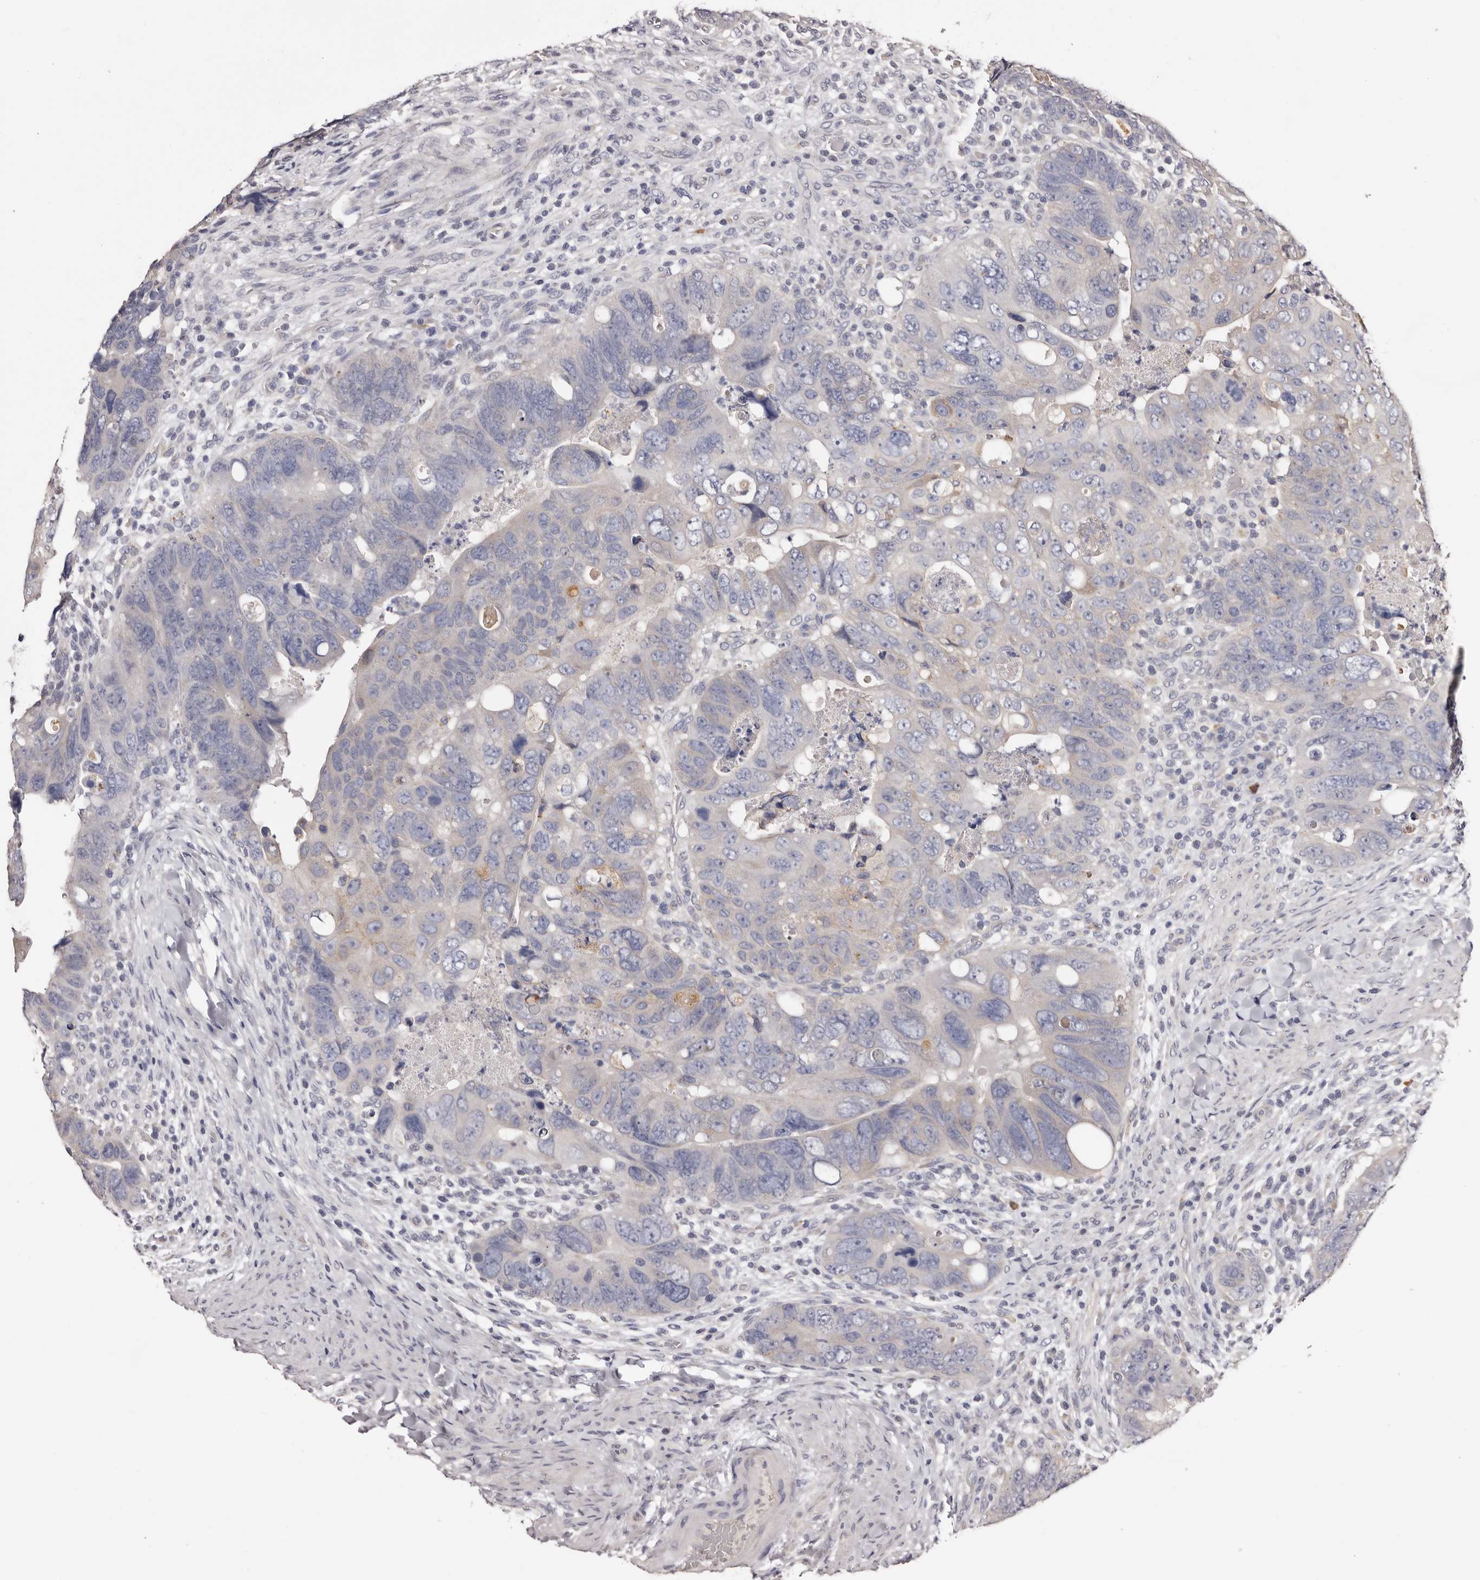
{"staining": {"intensity": "negative", "quantity": "none", "location": "none"}, "tissue": "colorectal cancer", "cell_type": "Tumor cells", "image_type": "cancer", "snomed": [{"axis": "morphology", "description": "Adenocarcinoma, NOS"}, {"axis": "topography", "description": "Rectum"}], "caption": "Tumor cells show no significant expression in colorectal adenocarcinoma. (Brightfield microscopy of DAB (3,3'-diaminobenzidine) immunohistochemistry (IHC) at high magnification).", "gene": "ETNK1", "patient": {"sex": "male", "age": 59}}